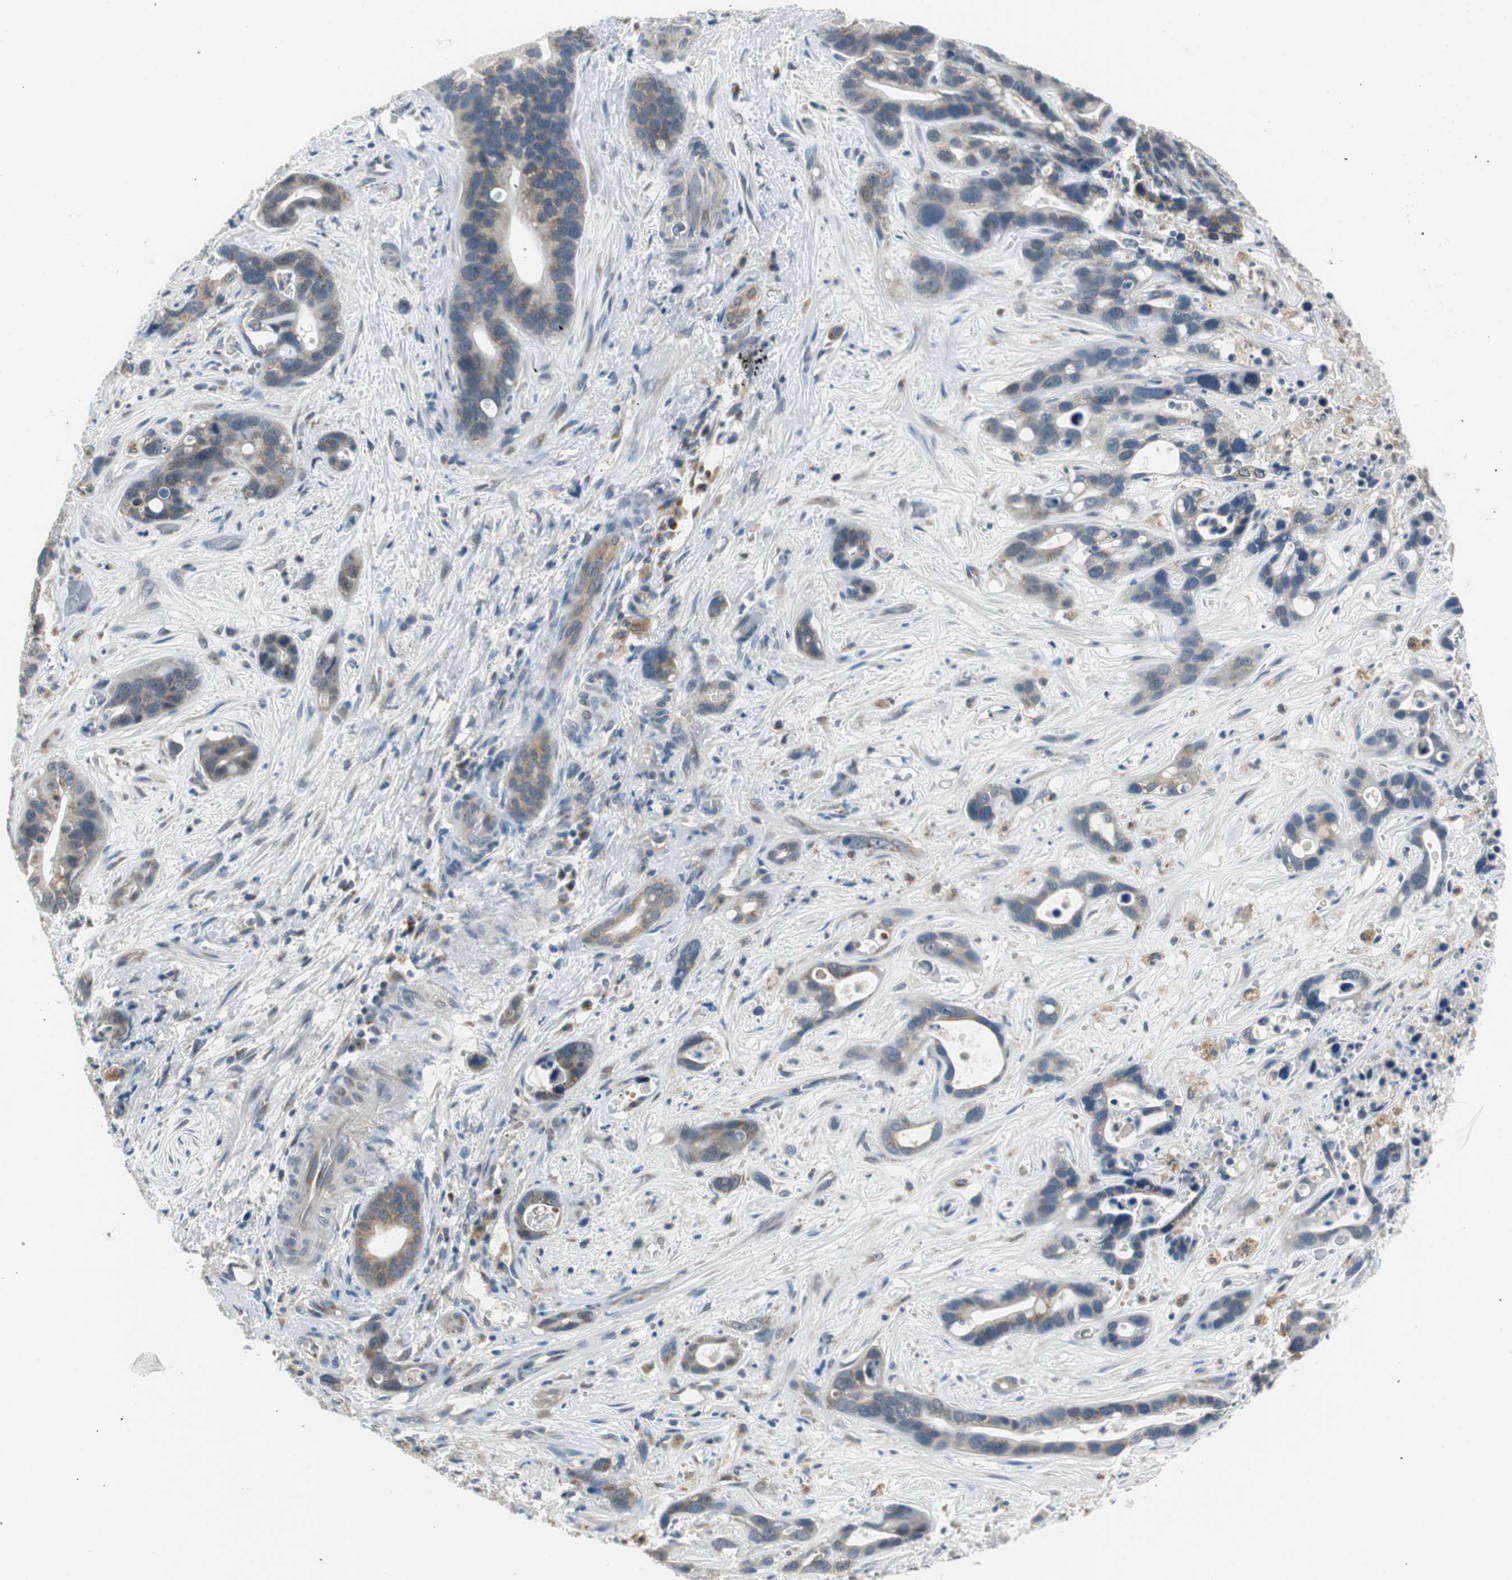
{"staining": {"intensity": "weak", "quantity": "25%-75%", "location": "cytoplasmic/membranous"}, "tissue": "liver cancer", "cell_type": "Tumor cells", "image_type": "cancer", "snomed": [{"axis": "morphology", "description": "Cholangiocarcinoma"}, {"axis": "topography", "description": "Liver"}], "caption": "A low amount of weak cytoplasmic/membranous staining is seen in approximately 25%-75% of tumor cells in cholangiocarcinoma (liver) tissue.", "gene": "PLAA", "patient": {"sex": "female", "age": 65}}